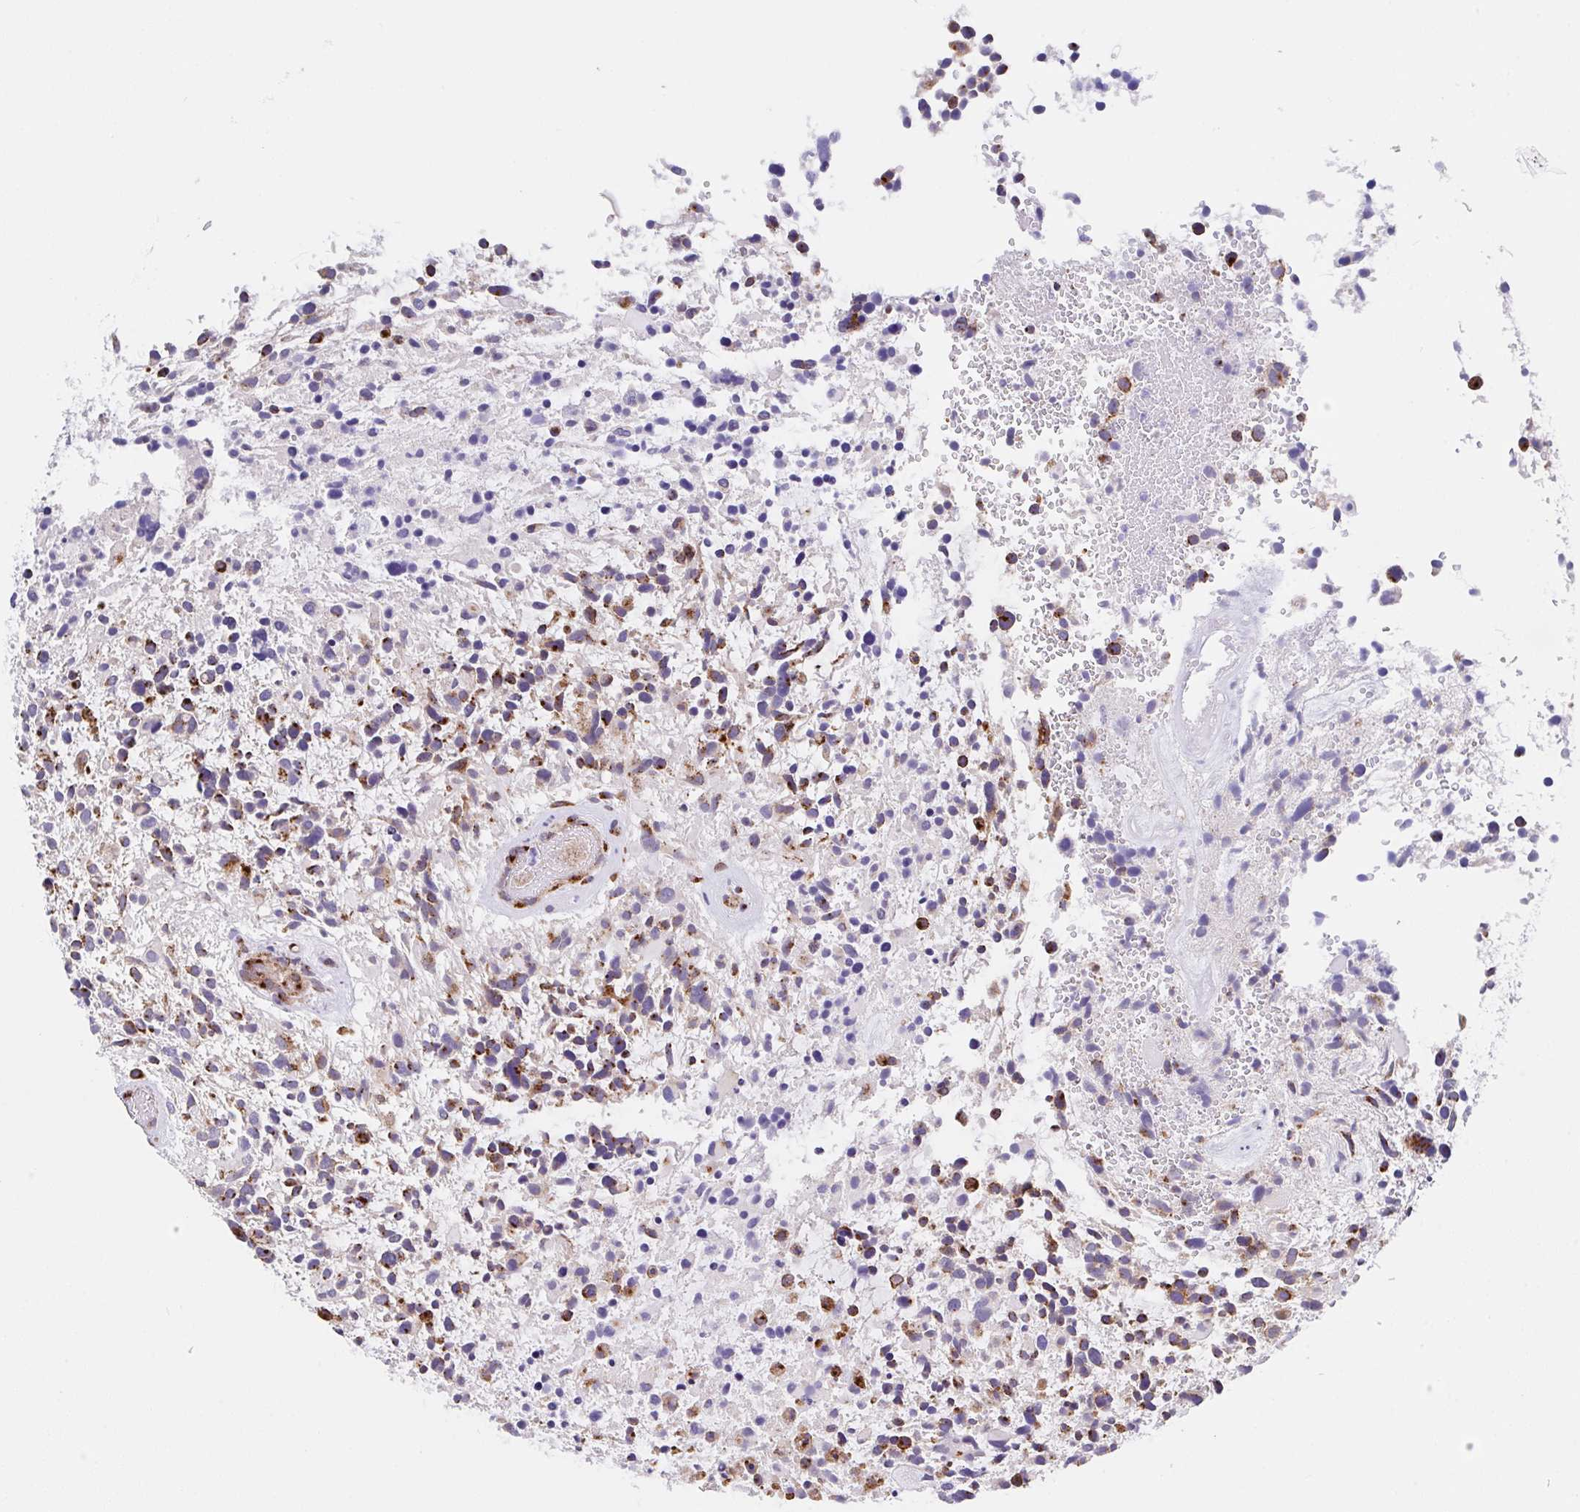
{"staining": {"intensity": "moderate", "quantity": ">75%", "location": "cytoplasmic/membranous"}, "tissue": "glioma", "cell_type": "Tumor cells", "image_type": "cancer", "snomed": [{"axis": "morphology", "description": "Glioma, malignant, High grade"}, {"axis": "topography", "description": "Brain"}], "caption": "The histopathology image shows staining of glioma, revealing moderate cytoplasmic/membranous protein staining (brown color) within tumor cells.", "gene": "PROSER3", "patient": {"sex": "female", "age": 11}}